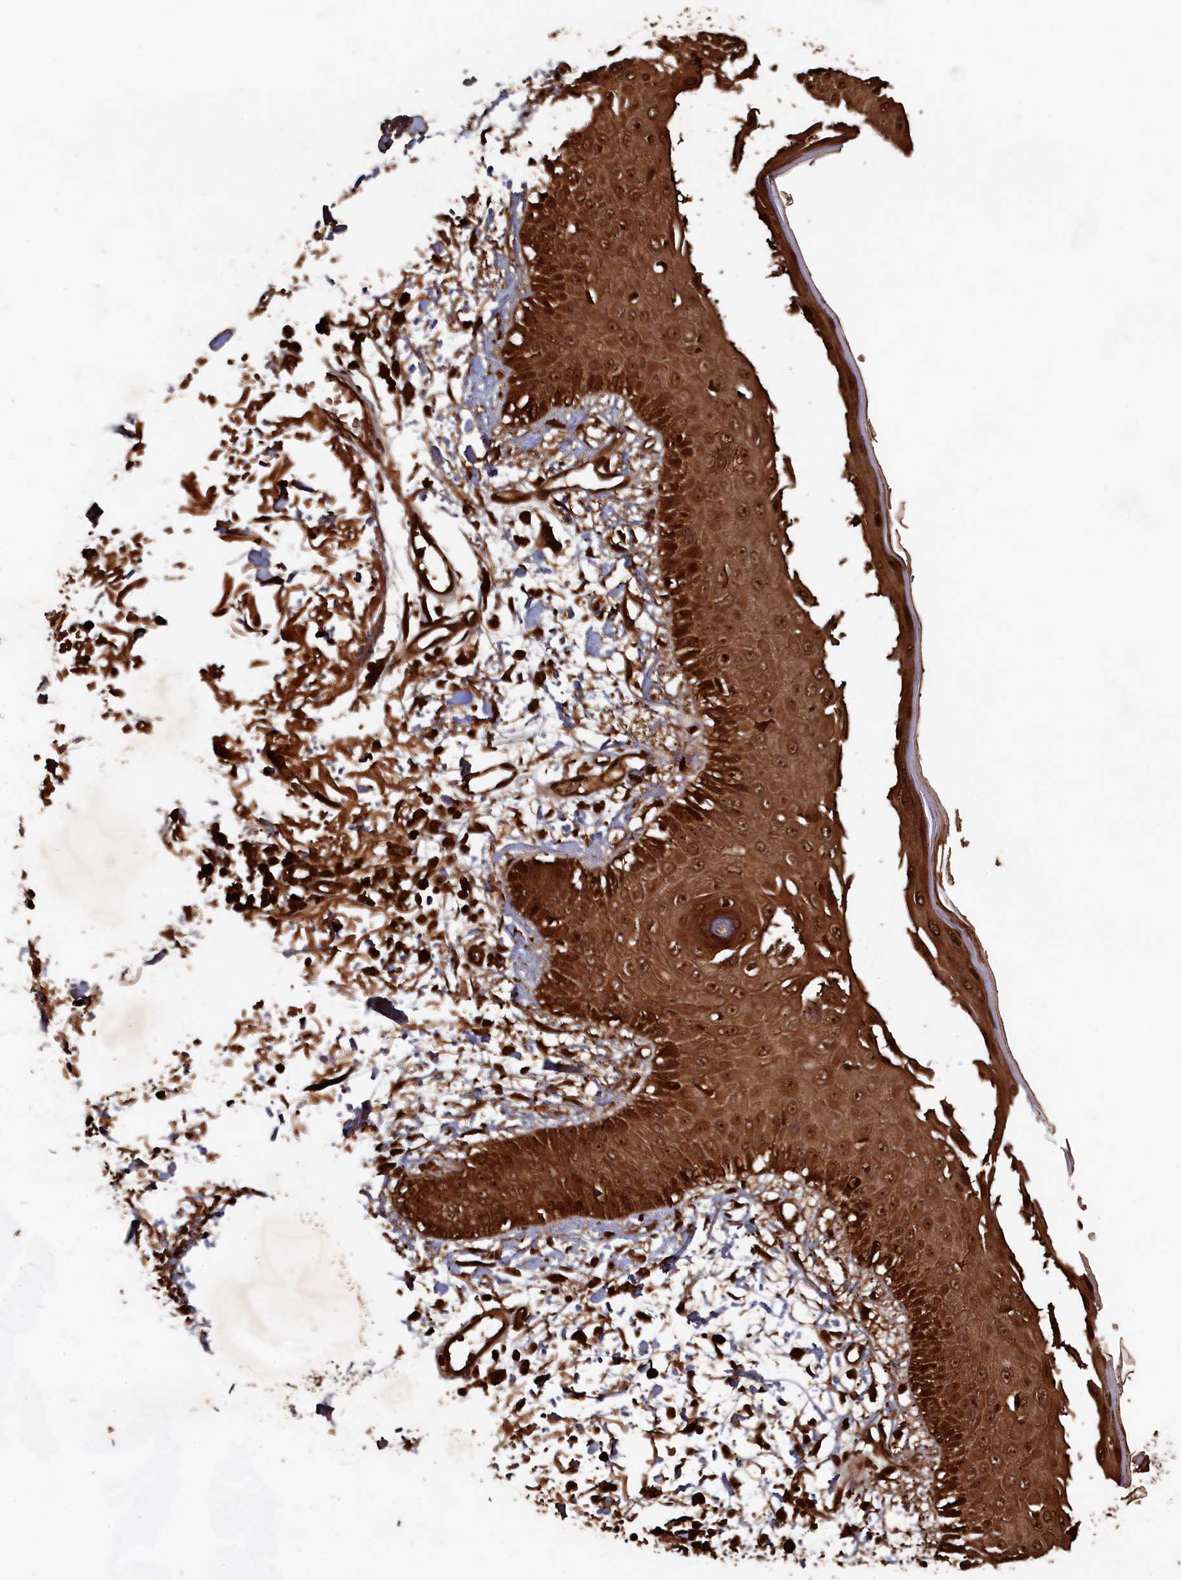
{"staining": {"intensity": "strong", "quantity": ">75%", "location": "cytoplasmic/membranous,nuclear"}, "tissue": "skin", "cell_type": "Keratinocytes", "image_type": "normal", "snomed": [{"axis": "morphology", "description": "Normal tissue, NOS"}, {"axis": "morphology", "description": "Squamous cell carcinoma, NOS"}, {"axis": "topography", "description": "Skin"}, {"axis": "topography", "description": "Peripheral nerve tissue"}], "caption": "IHC (DAB) staining of normal human skin demonstrates strong cytoplasmic/membranous,nuclear protein staining in approximately >75% of keratinocytes. (brown staining indicates protein expression, while blue staining denotes nuclei).", "gene": "PIGN", "patient": {"sex": "male", "age": 83}}